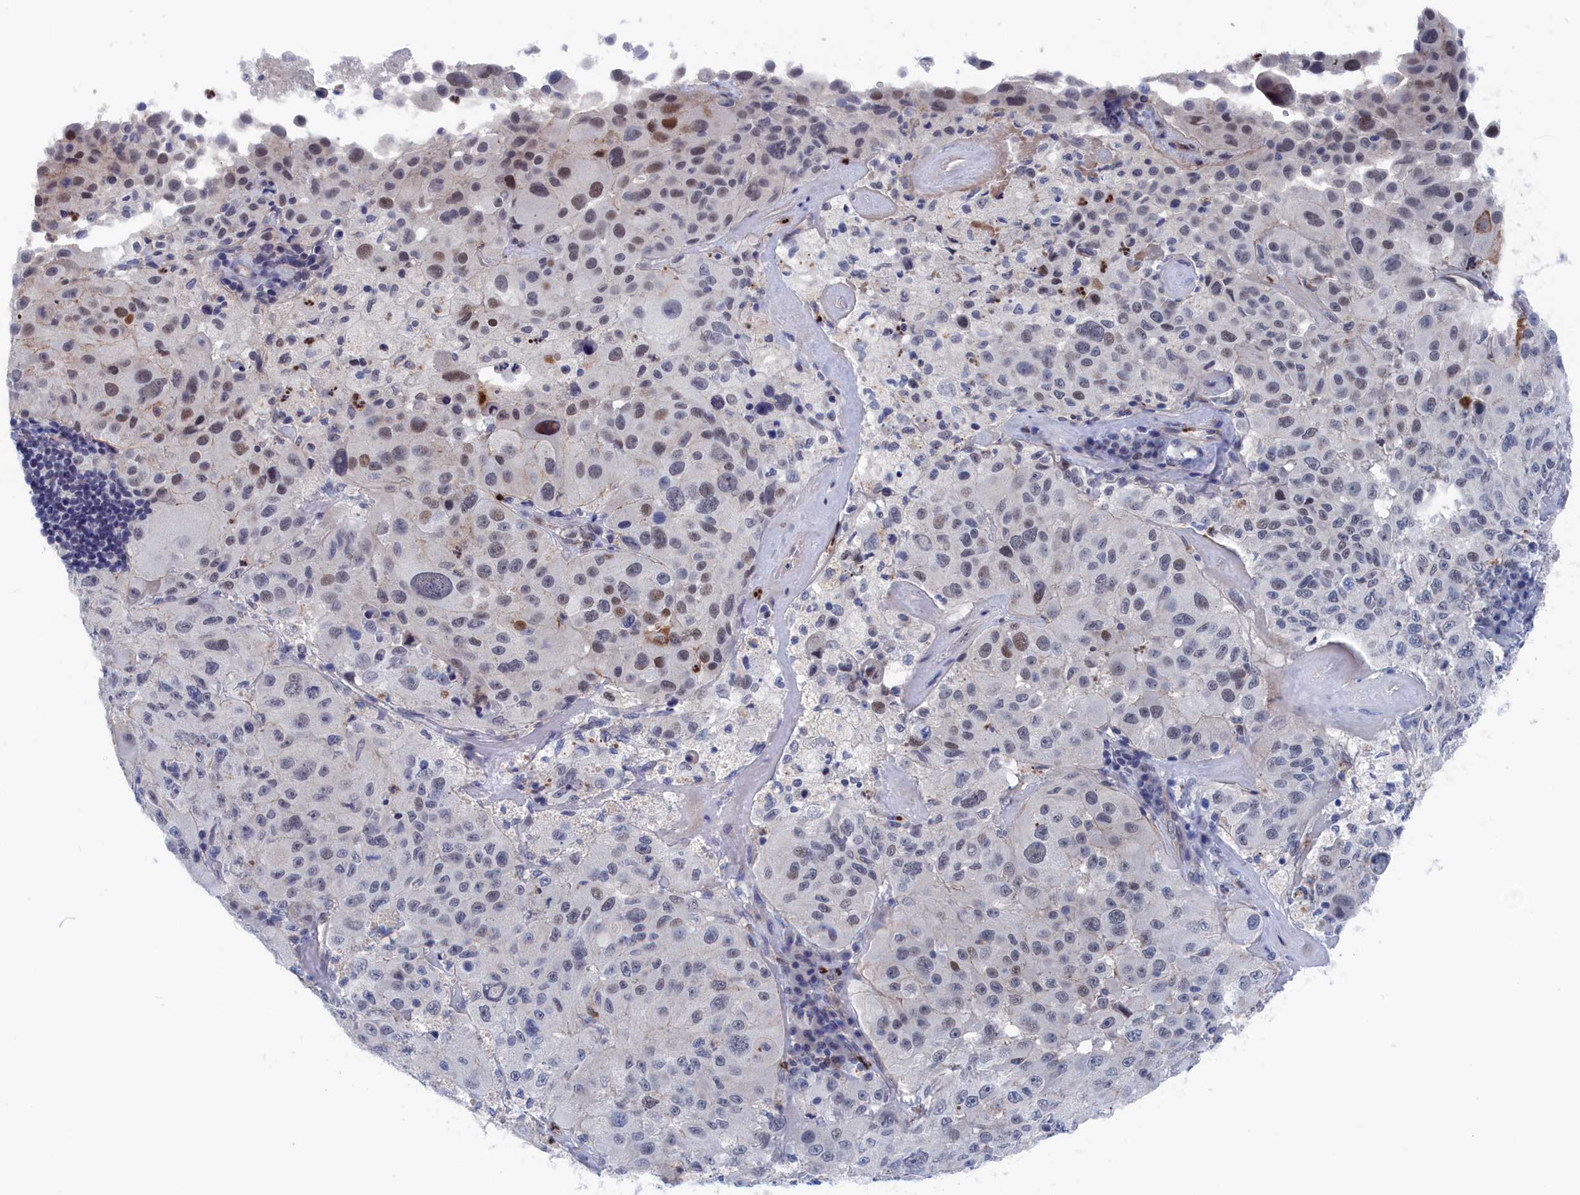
{"staining": {"intensity": "moderate", "quantity": "<25%", "location": "nuclear"}, "tissue": "melanoma", "cell_type": "Tumor cells", "image_type": "cancer", "snomed": [{"axis": "morphology", "description": "Malignant melanoma, Metastatic site"}, {"axis": "topography", "description": "Lymph node"}], "caption": "Malignant melanoma (metastatic site) was stained to show a protein in brown. There is low levels of moderate nuclear expression in approximately <25% of tumor cells.", "gene": "MARCHF3", "patient": {"sex": "male", "age": 62}}